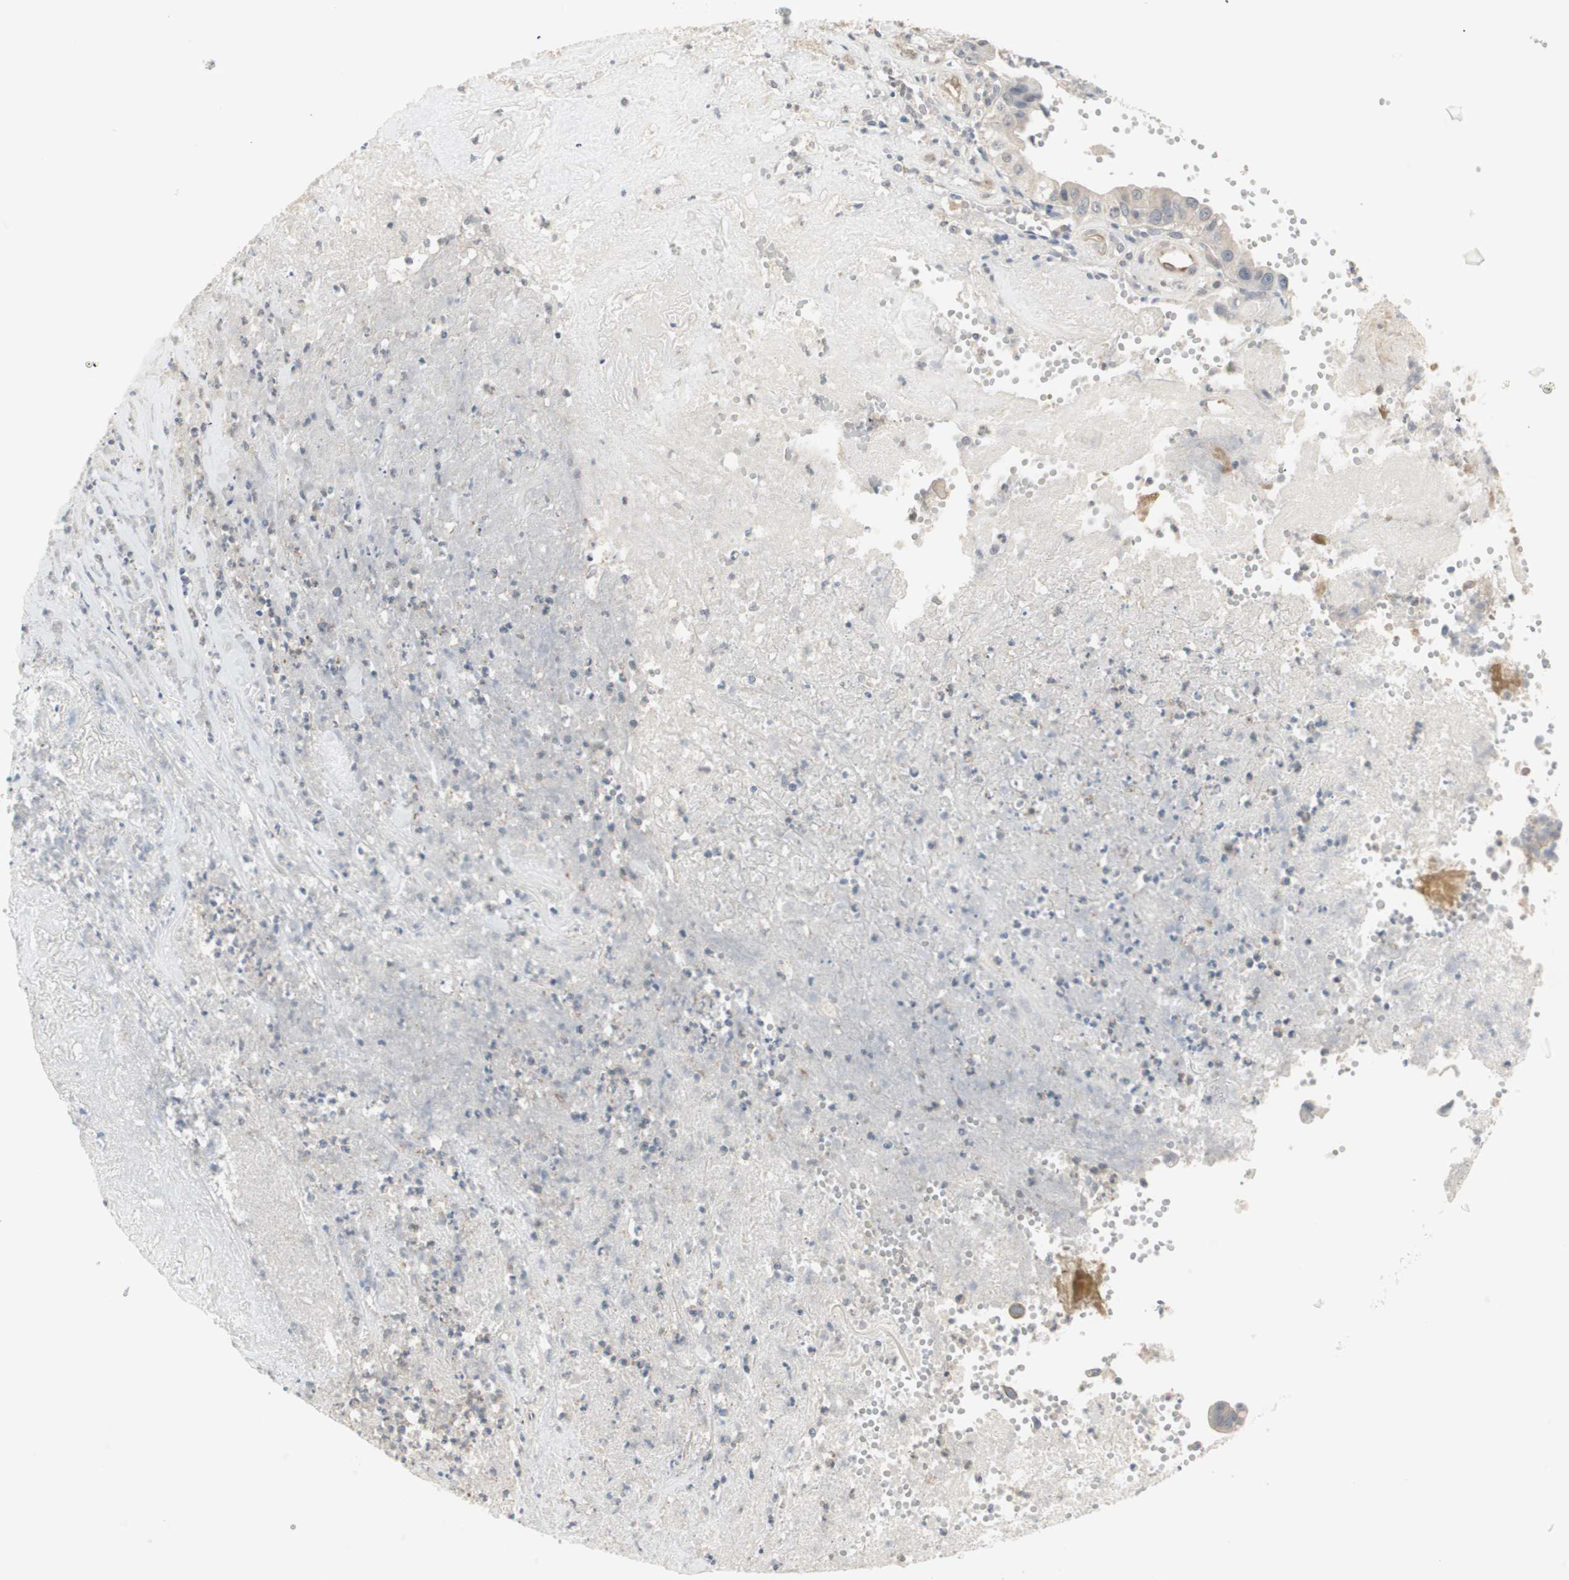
{"staining": {"intensity": "weak", "quantity": "25%-75%", "location": "cytoplasmic/membranous"}, "tissue": "liver cancer", "cell_type": "Tumor cells", "image_type": "cancer", "snomed": [{"axis": "morphology", "description": "Cholangiocarcinoma"}, {"axis": "topography", "description": "Liver"}], "caption": "IHC of human liver cancer demonstrates low levels of weak cytoplasmic/membranous expression in about 25%-75% of tumor cells.", "gene": "ZFP36", "patient": {"sex": "female", "age": 61}}